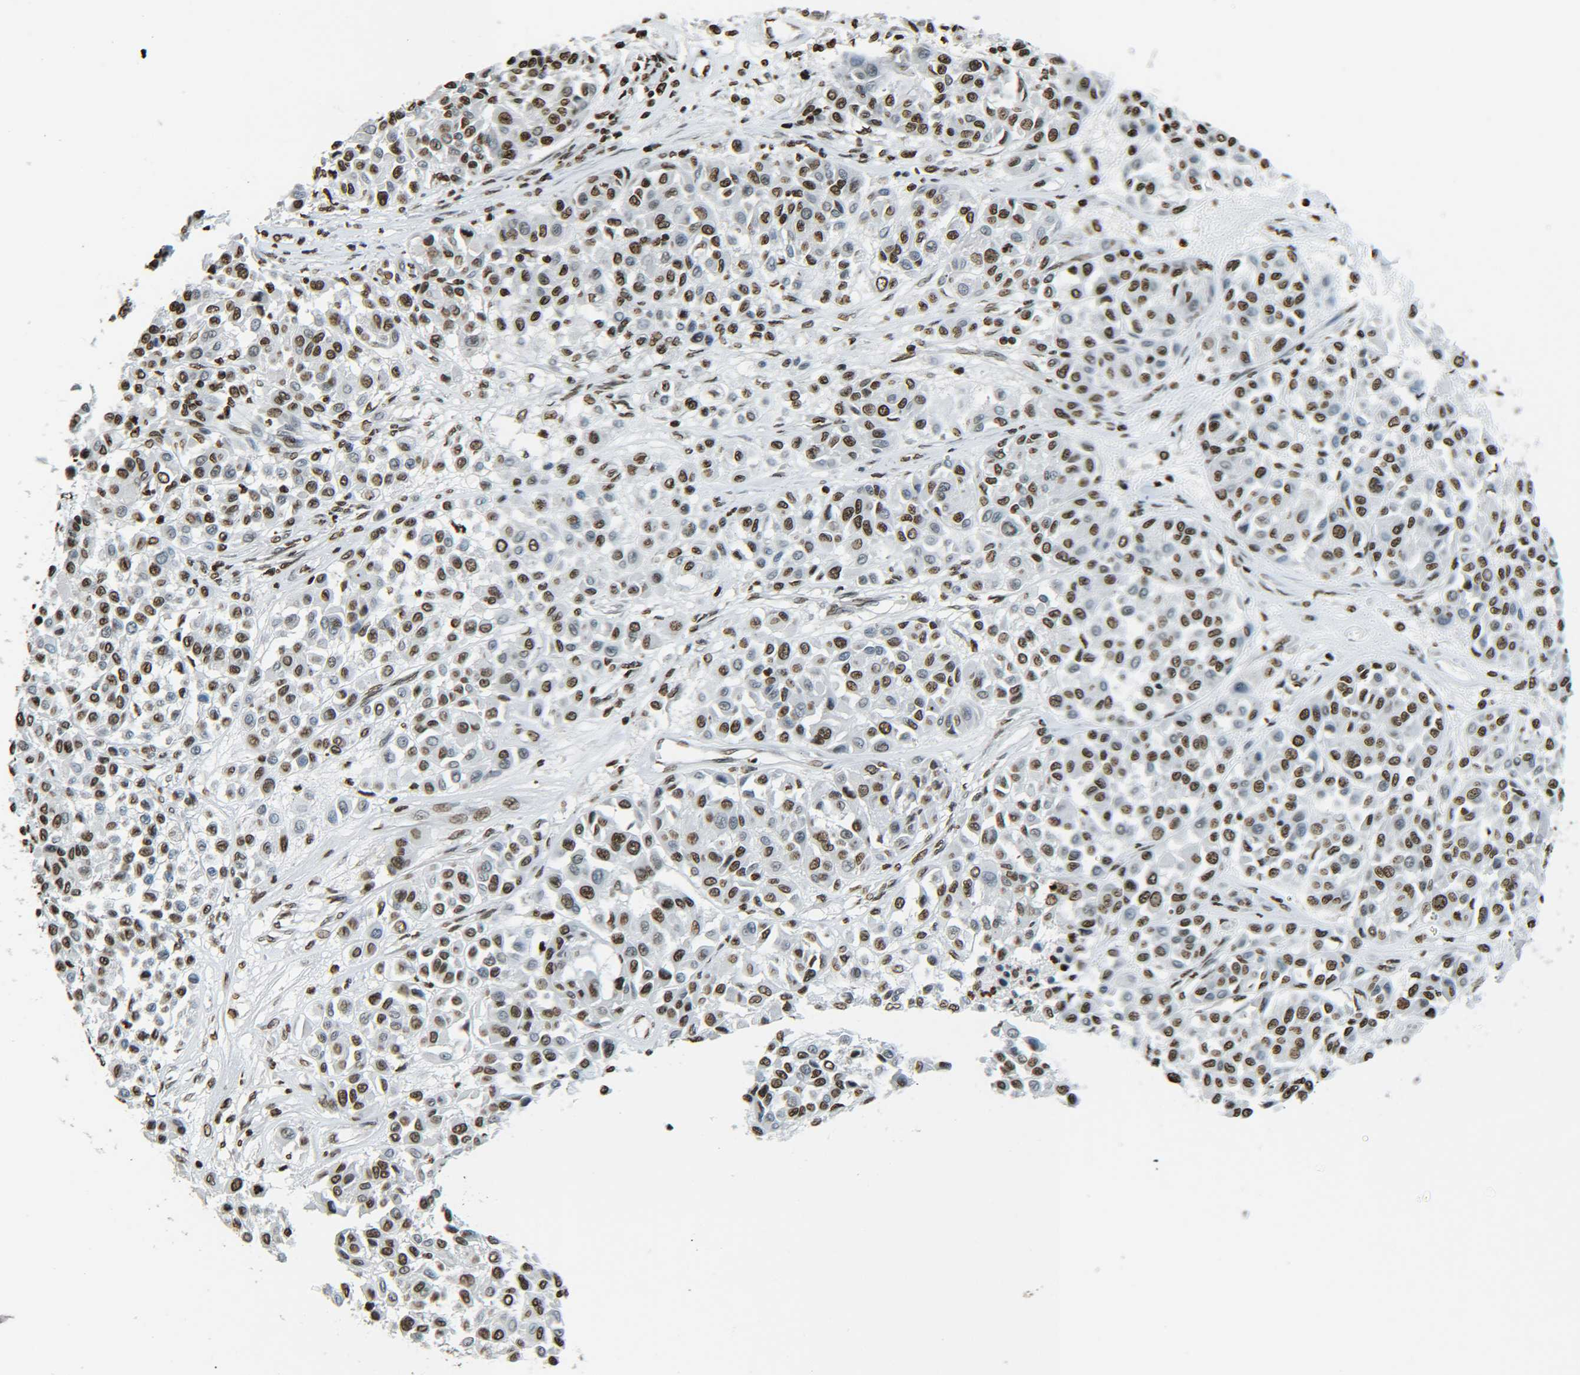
{"staining": {"intensity": "moderate", "quantity": ">75%", "location": "nuclear"}, "tissue": "melanoma", "cell_type": "Tumor cells", "image_type": "cancer", "snomed": [{"axis": "morphology", "description": "Malignant melanoma, Metastatic site"}, {"axis": "topography", "description": "Soft tissue"}], "caption": "This photomicrograph reveals melanoma stained with immunohistochemistry to label a protein in brown. The nuclear of tumor cells show moderate positivity for the protein. Nuclei are counter-stained blue.", "gene": "H4C16", "patient": {"sex": "male", "age": 41}}